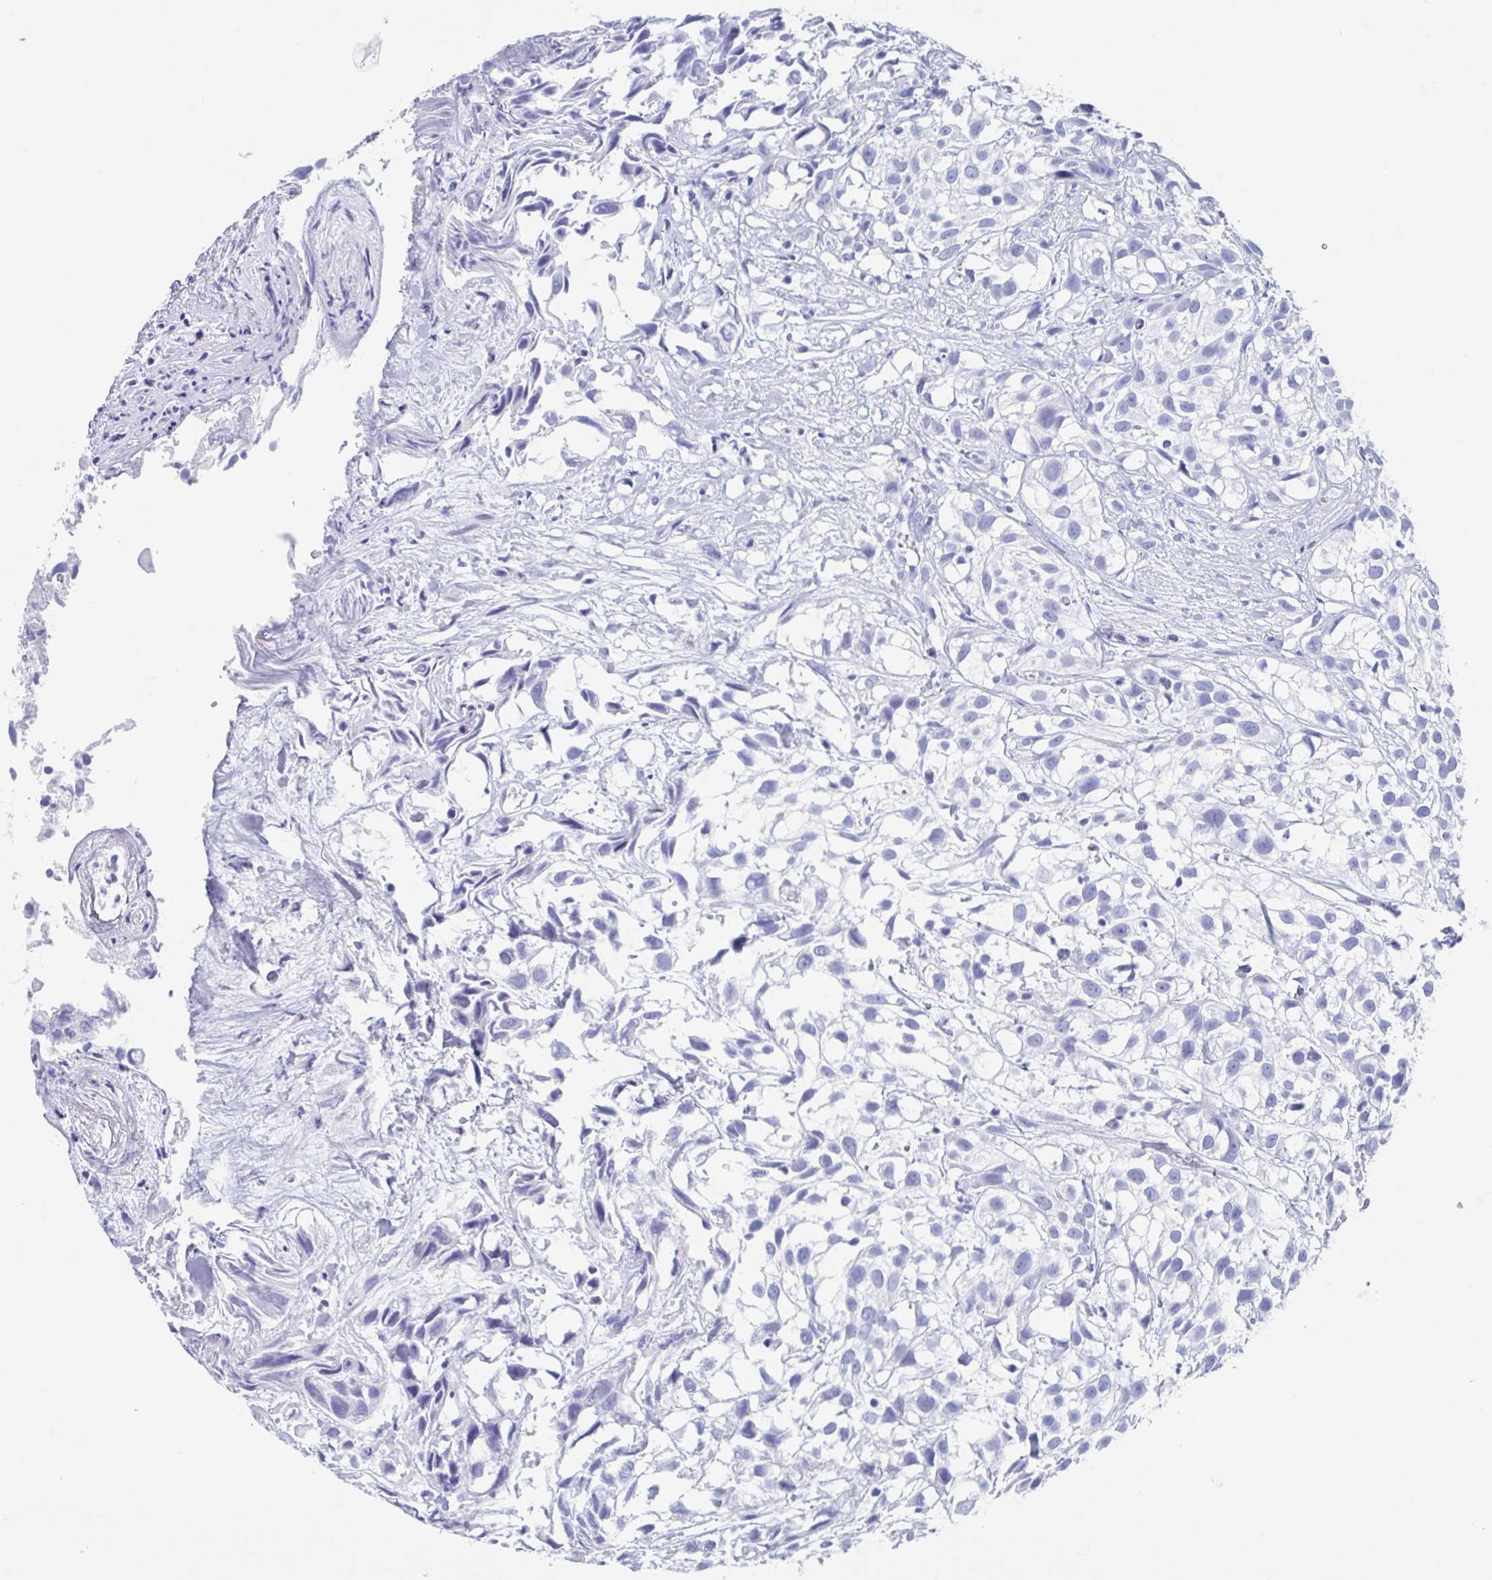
{"staining": {"intensity": "negative", "quantity": "none", "location": "none"}, "tissue": "urothelial cancer", "cell_type": "Tumor cells", "image_type": "cancer", "snomed": [{"axis": "morphology", "description": "Urothelial carcinoma, High grade"}, {"axis": "topography", "description": "Urinary bladder"}], "caption": "There is no significant expression in tumor cells of high-grade urothelial carcinoma.", "gene": "HDGFL1", "patient": {"sex": "male", "age": 56}}